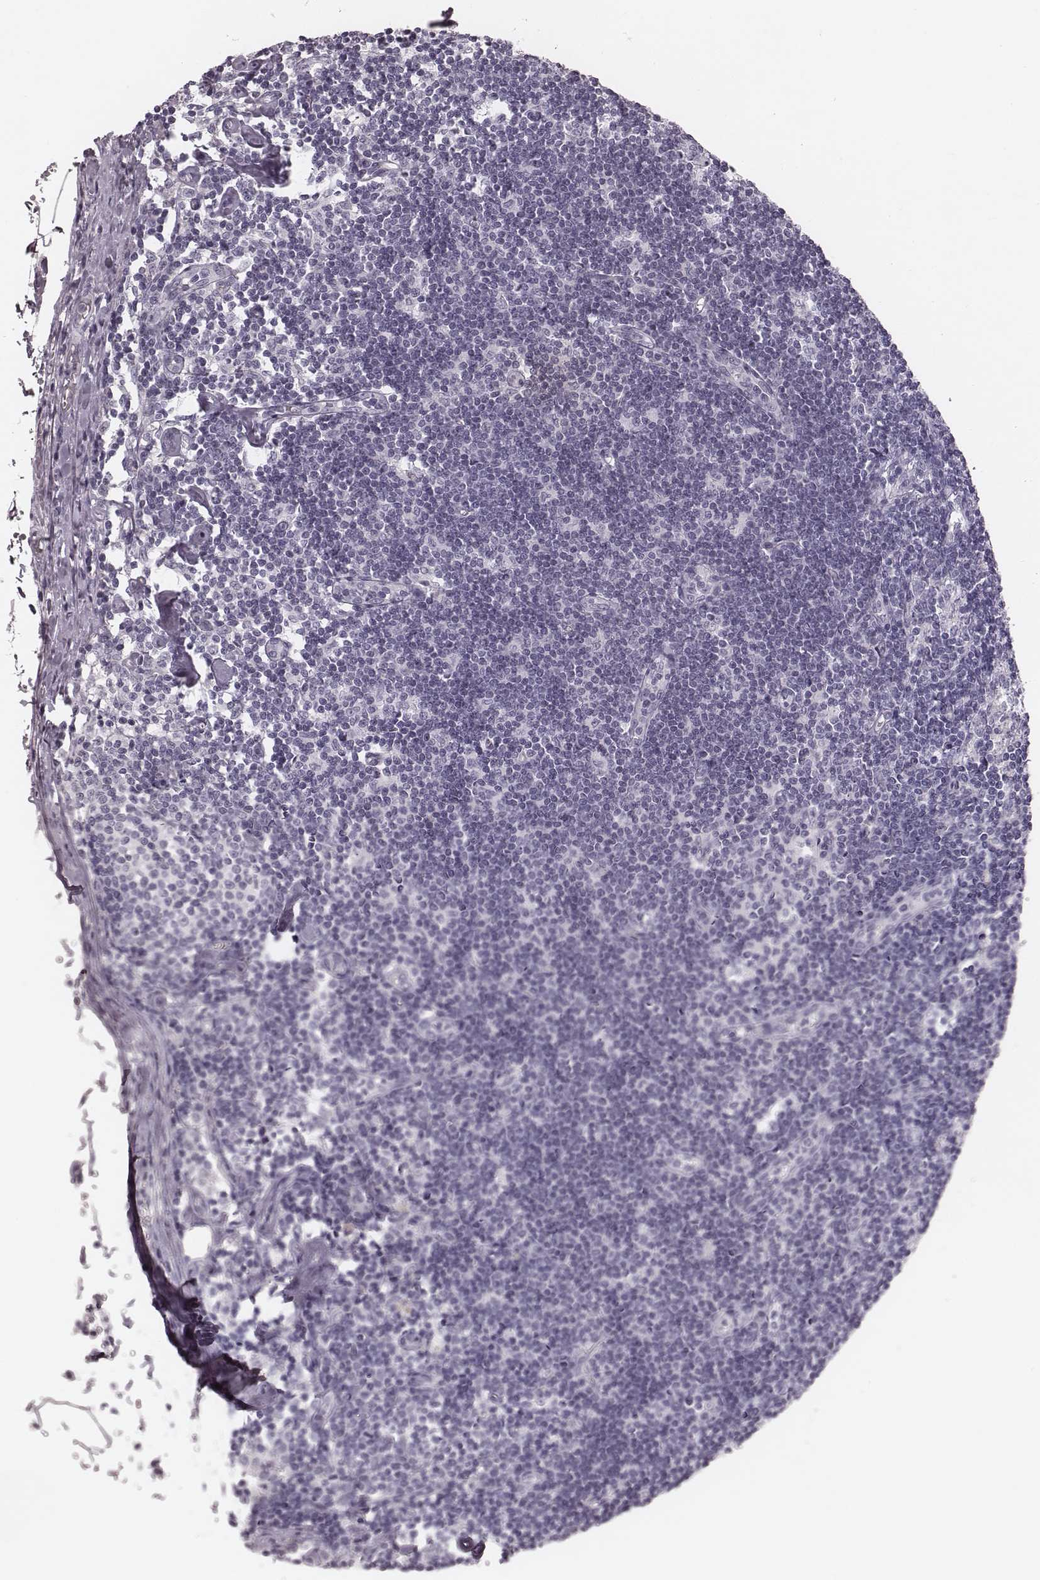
{"staining": {"intensity": "negative", "quantity": "none", "location": "none"}, "tissue": "lymph node", "cell_type": "Germinal center cells", "image_type": "normal", "snomed": [{"axis": "morphology", "description": "Normal tissue, NOS"}, {"axis": "topography", "description": "Lymph node"}], "caption": "The immunohistochemistry (IHC) photomicrograph has no significant staining in germinal center cells of lymph node. (DAB (3,3'-diaminobenzidine) immunohistochemistry (IHC) with hematoxylin counter stain).", "gene": "SPA17", "patient": {"sex": "female", "age": 42}}